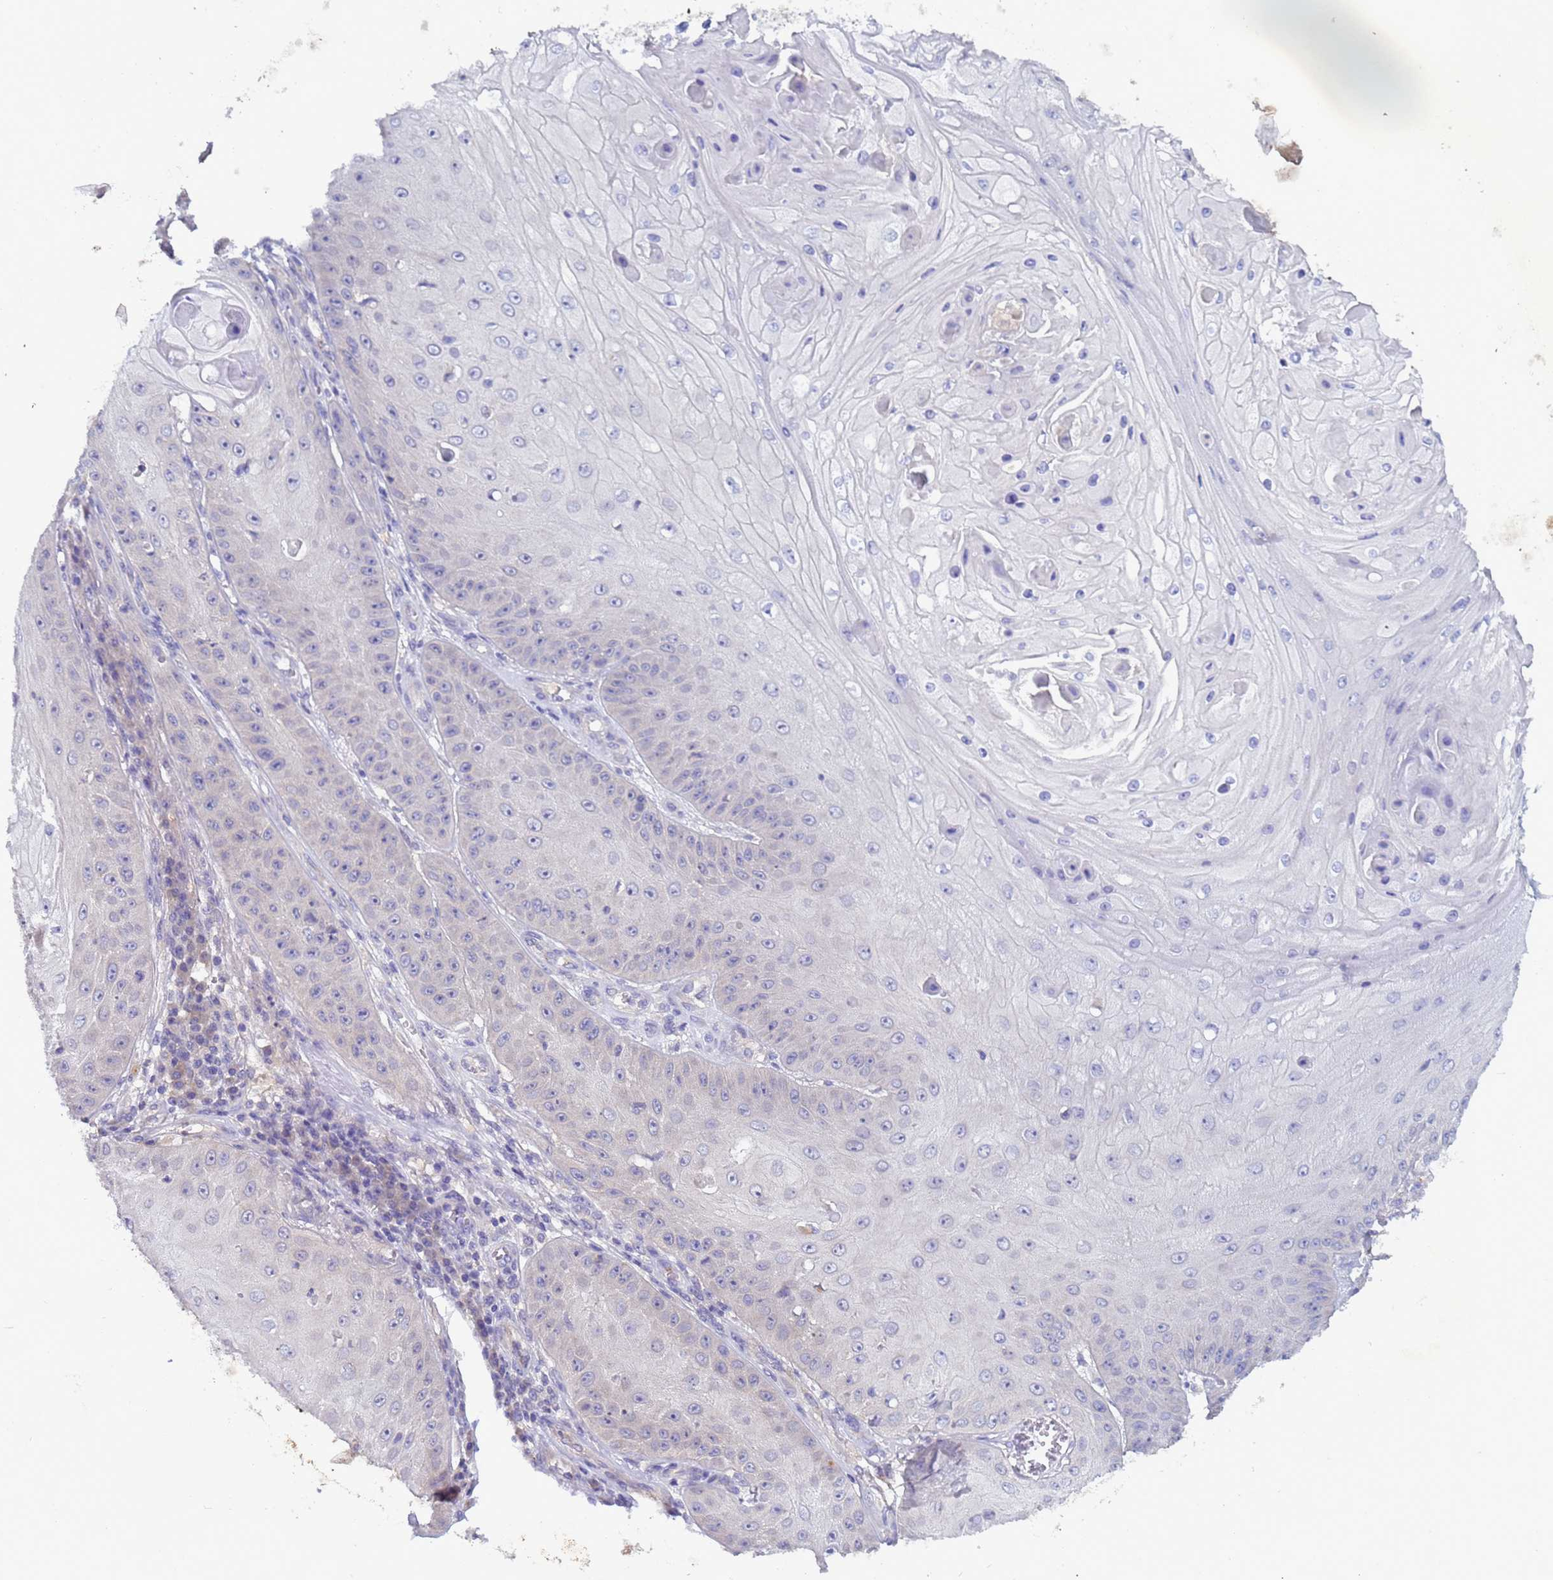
{"staining": {"intensity": "negative", "quantity": "none", "location": "none"}, "tissue": "skin cancer", "cell_type": "Tumor cells", "image_type": "cancer", "snomed": [{"axis": "morphology", "description": "Squamous cell carcinoma, NOS"}, {"axis": "topography", "description": "Skin"}], "caption": "There is no significant expression in tumor cells of squamous cell carcinoma (skin). (Immunohistochemistry (ihc), brightfield microscopy, high magnification).", "gene": "ZNF248", "patient": {"sex": "male", "age": 70}}